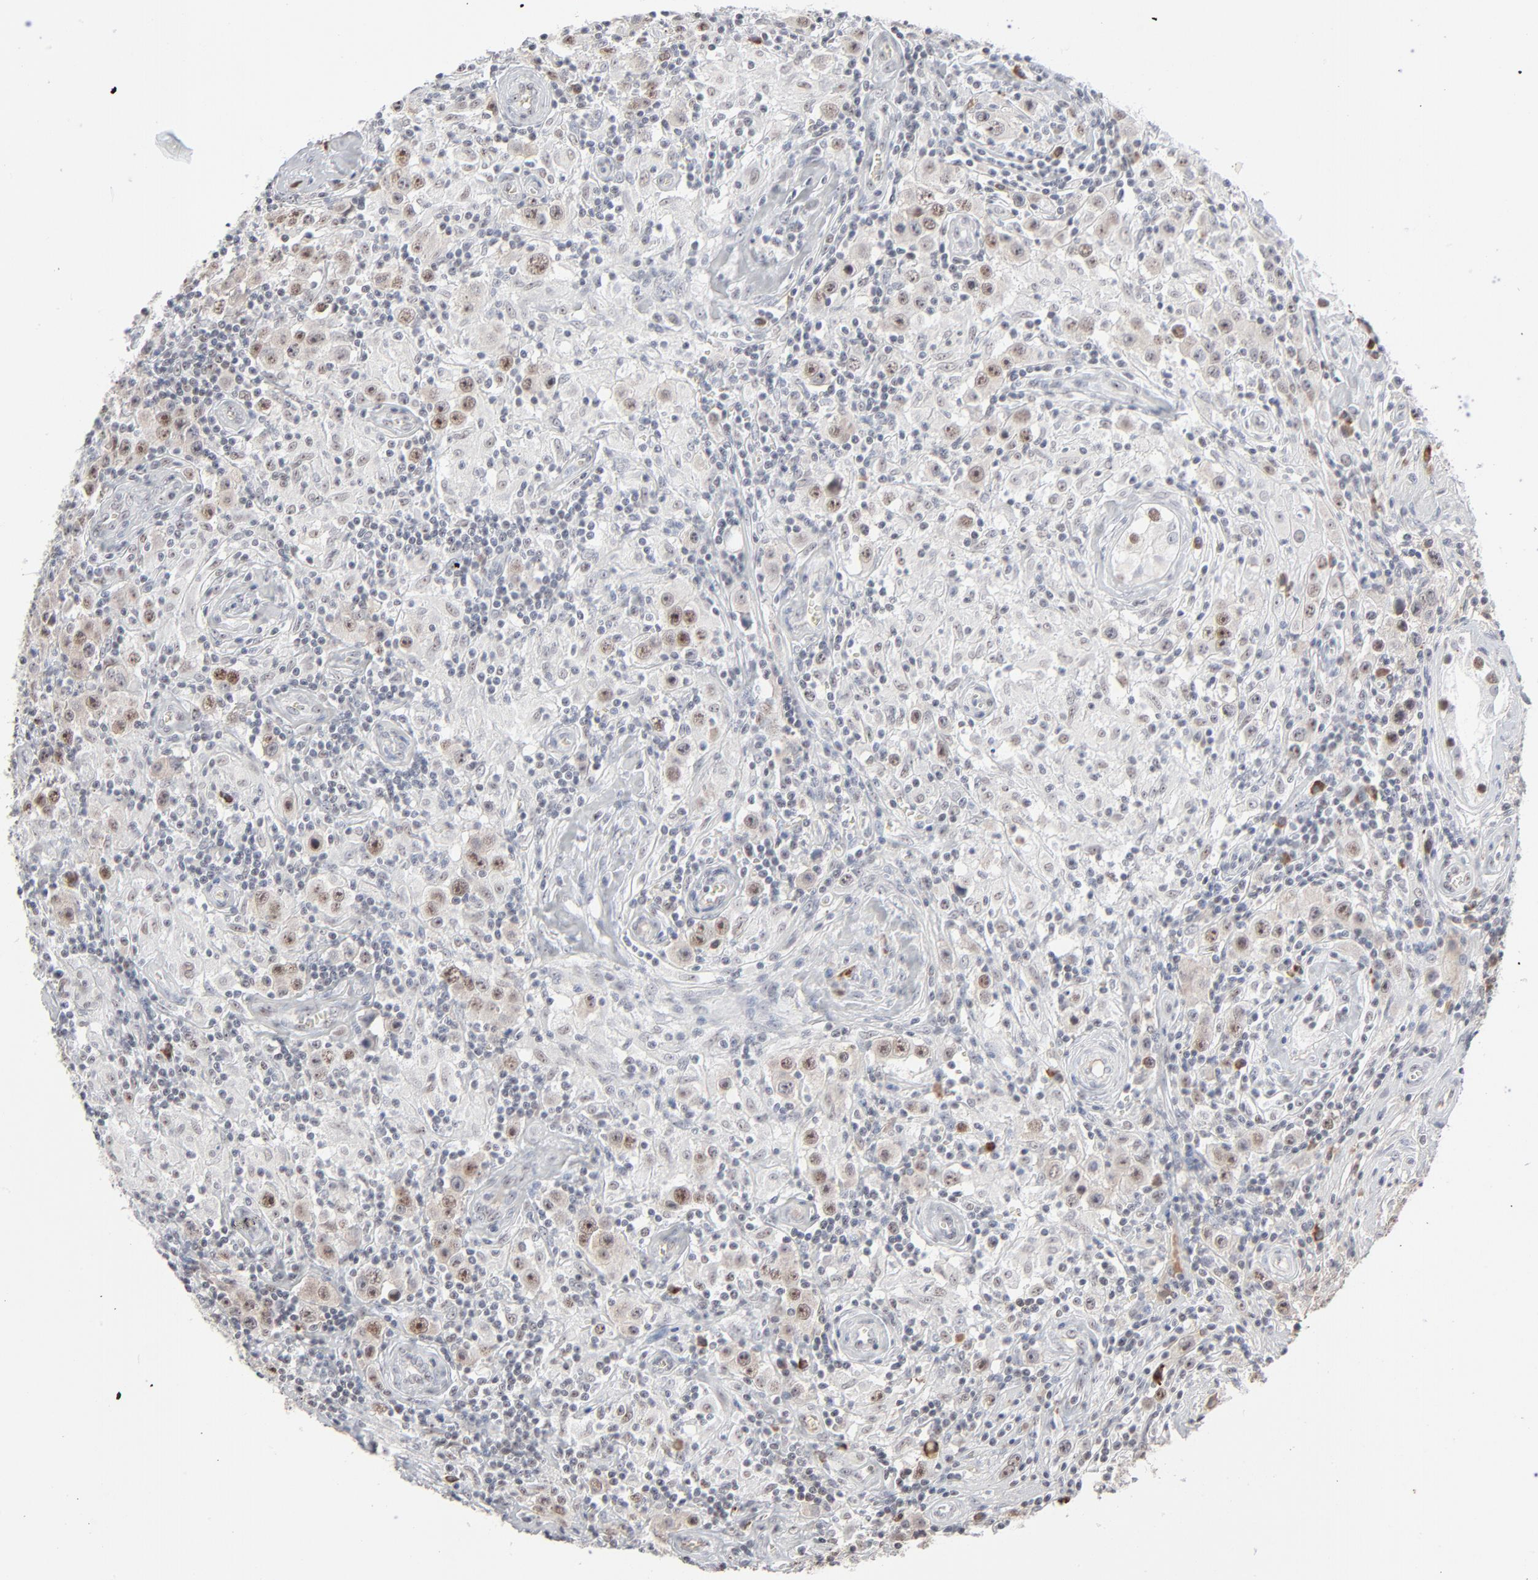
{"staining": {"intensity": "moderate", "quantity": ">75%", "location": "nuclear"}, "tissue": "testis cancer", "cell_type": "Tumor cells", "image_type": "cancer", "snomed": [{"axis": "morphology", "description": "Seminoma, NOS"}, {"axis": "topography", "description": "Testis"}], "caption": "Immunohistochemical staining of testis cancer shows moderate nuclear protein expression in approximately >75% of tumor cells.", "gene": "MPHOSPH6", "patient": {"sex": "male", "age": 32}}